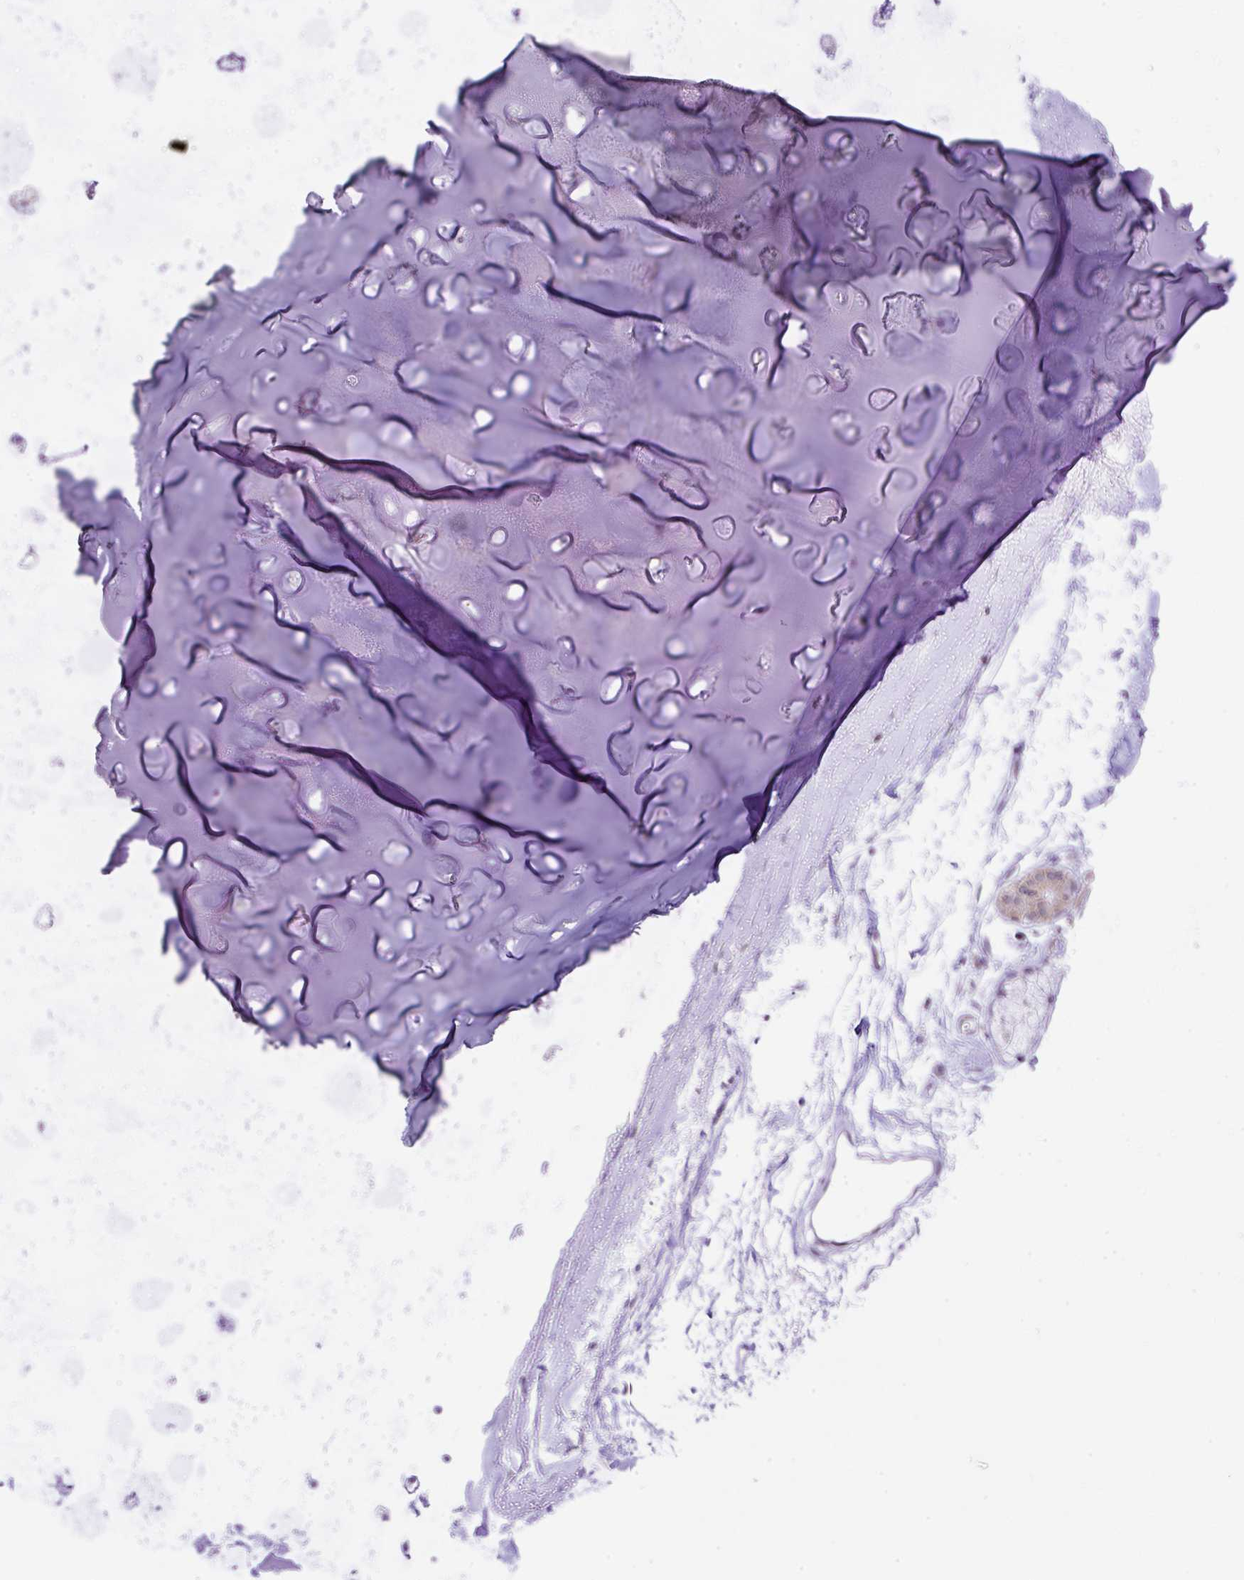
{"staining": {"intensity": "negative", "quantity": "none", "location": "none"}, "tissue": "adipose tissue", "cell_type": "Adipocytes", "image_type": "normal", "snomed": [{"axis": "morphology", "description": "Normal tissue, NOS"}, {"axis": "topography", "description": "Cartilage tissue"}, {"axis": "topography", "description": "Bronchus"}], "caption": "This is an immunohistochemistry histopathology image of normal adipose tissue. There is no positivity in adipocytes.", "gene": "CCDC137", "patient": {"sex": "female", "age": 72}}